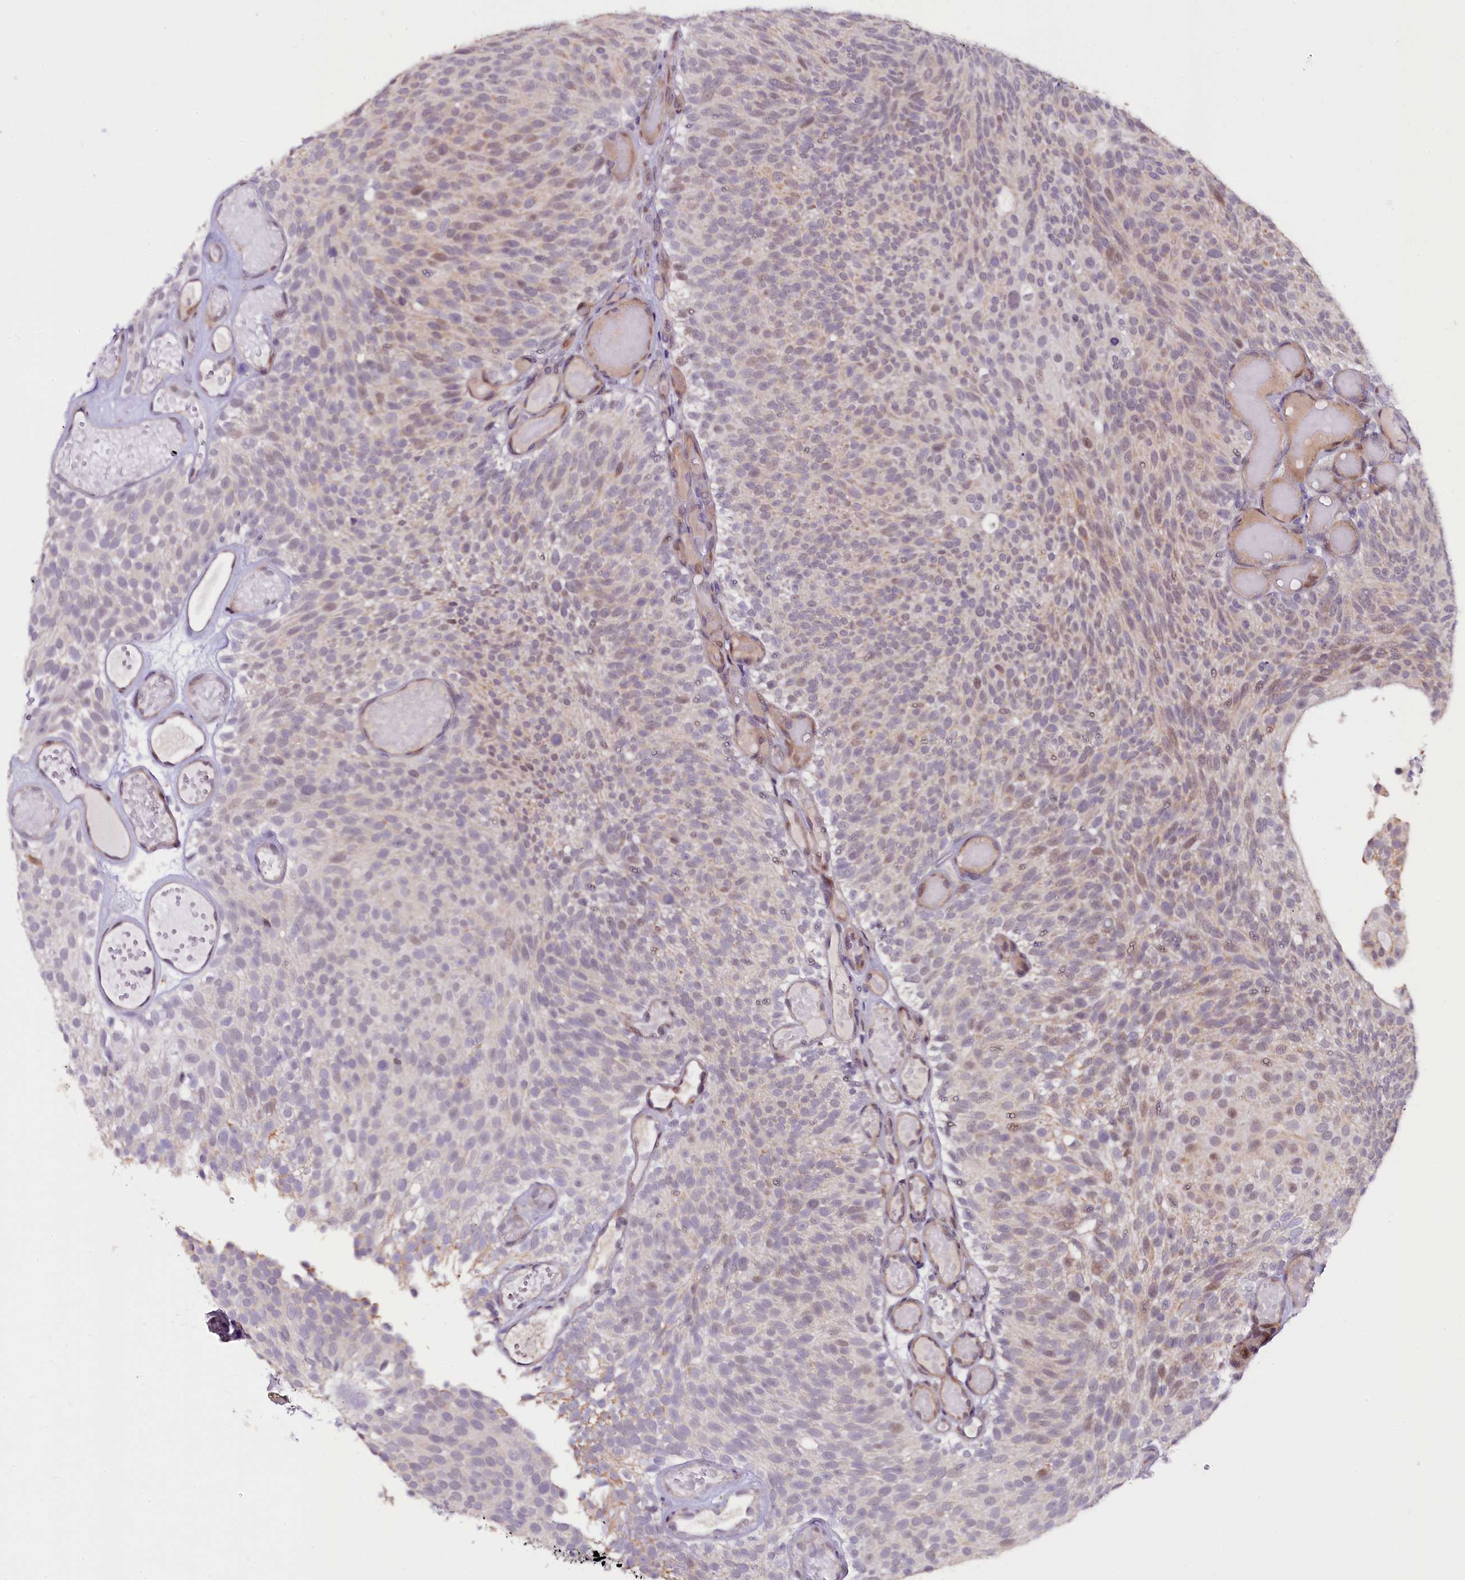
{"staining": {"intensity": "weak", "quantity": "25%-75%", "location": "nuclear"}, "tissue": "urothelial cancer", "cell_type": "Tumor cells", "image_type": "cancer", "snomed": [{"axis": "morphology", "description": "Urothelial carcinoma, Low grade"}, {"axis": "topography", "description": "Urinary bladder"}], "caption": "Low-grade urothelial carcinoma tissue displays weak nuclear staining in approximately 25%-75% of tumor cells, visualized by immunohistochemistry. (DAB (3,3'-diaminobenzidine) = brown stain, brightfield microscopy at high magnification).", "gene": "RPUSD2", "patient": {"sex": "male", "age": 78}}